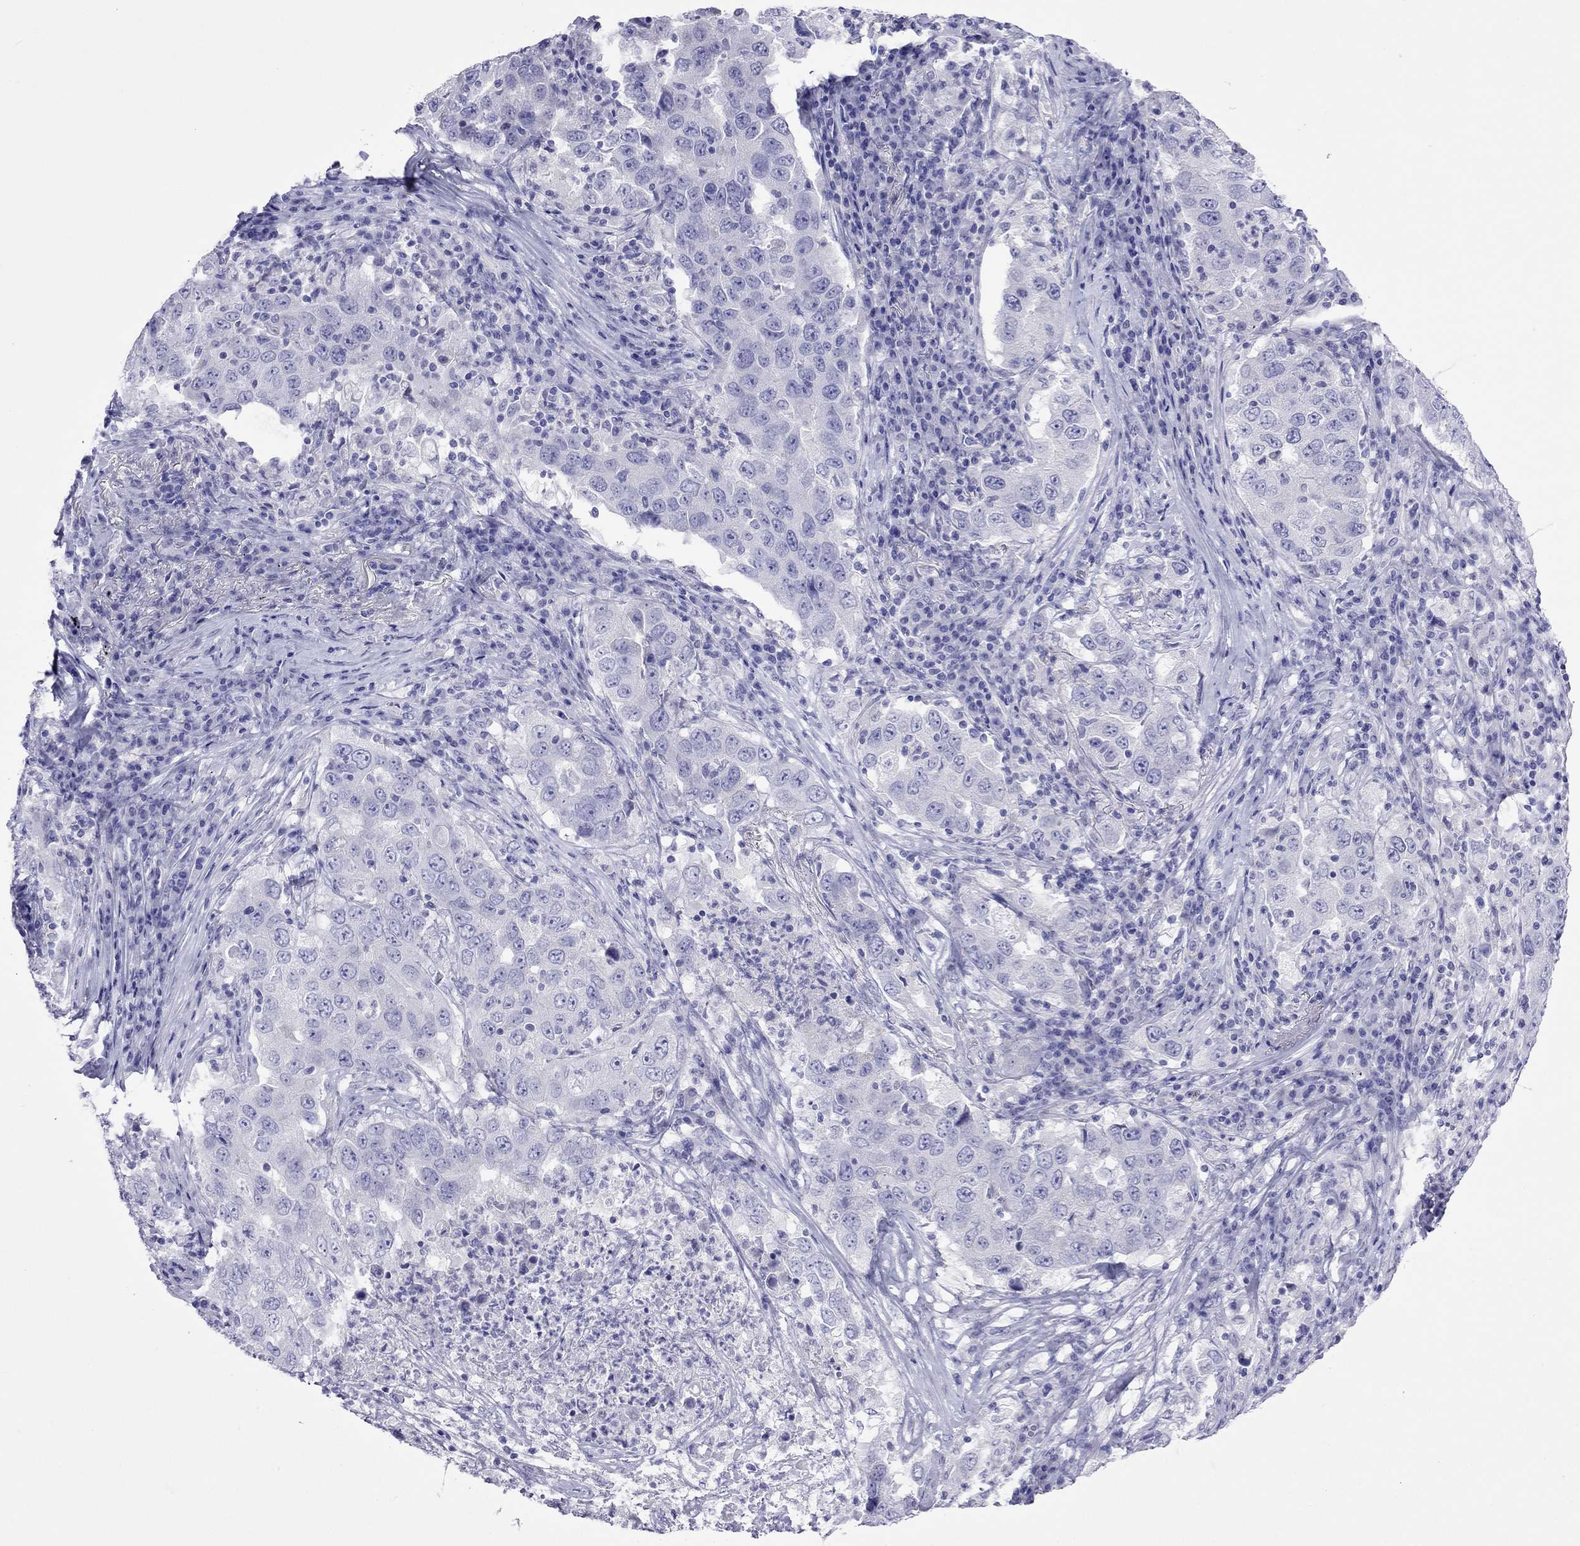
{"staining": {"intensity": "negative", "quantity": "none", "location": "none"}, "tissue": "lung cancer", "cell_type": "Tumor cells", "image_type": "cancer", "snomed": [{"axis": "morphology", "description": "Adenocarcinoma, NOS"}, {"axis": "topography", "description": "Lung"}], "caption": "There is no significant positivity in tumor cells of adenocarcinoma (lung). (DAB (3,3'-diaminobenzidine) immunohistochemistry, high magnification).", "gene": "PCDHA6", "patient": {"sex": "male", "age": 73}}